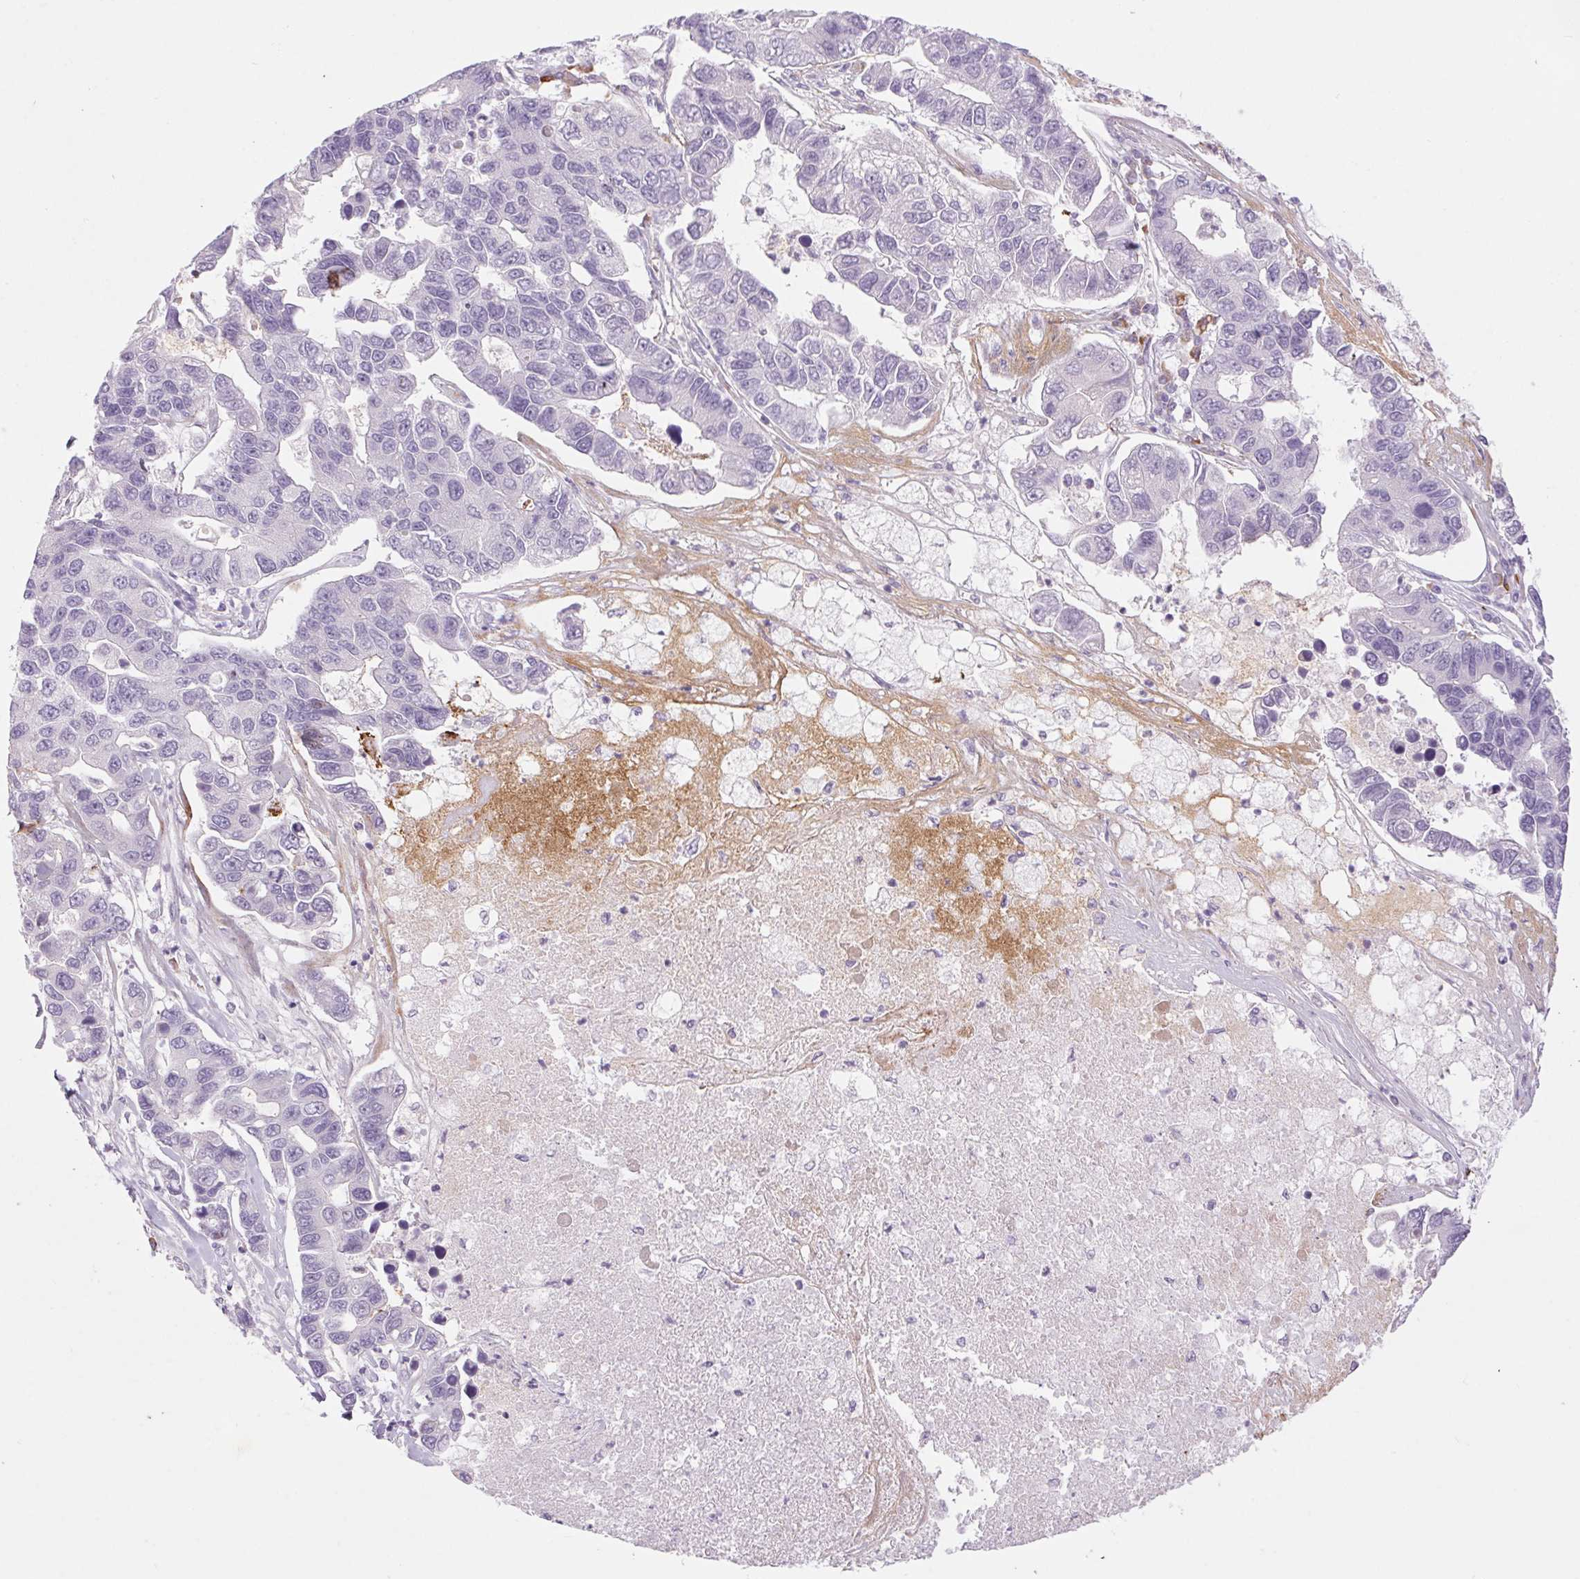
{"staining": {"intensity": "negative", "quantity": "none", "location": "none"}, "tissue": "lung cancer", "cell_type": "Tumor cells", "image_type": "cancer", "snomed": [{"axis": "morphology", "description": "Adenocarcinoma, NOS"}, {"axis": "topography", "description": "Bronchus"}, {"axis": "topography", "description": "Lung"}], "caption": "Immunohistochemistry photomicrograph of lung cancer stained for a protein (brown), which shows no staining in tumor cells.", "gene": "KRT1", "patient": {"sex": "female", "age": 51}}